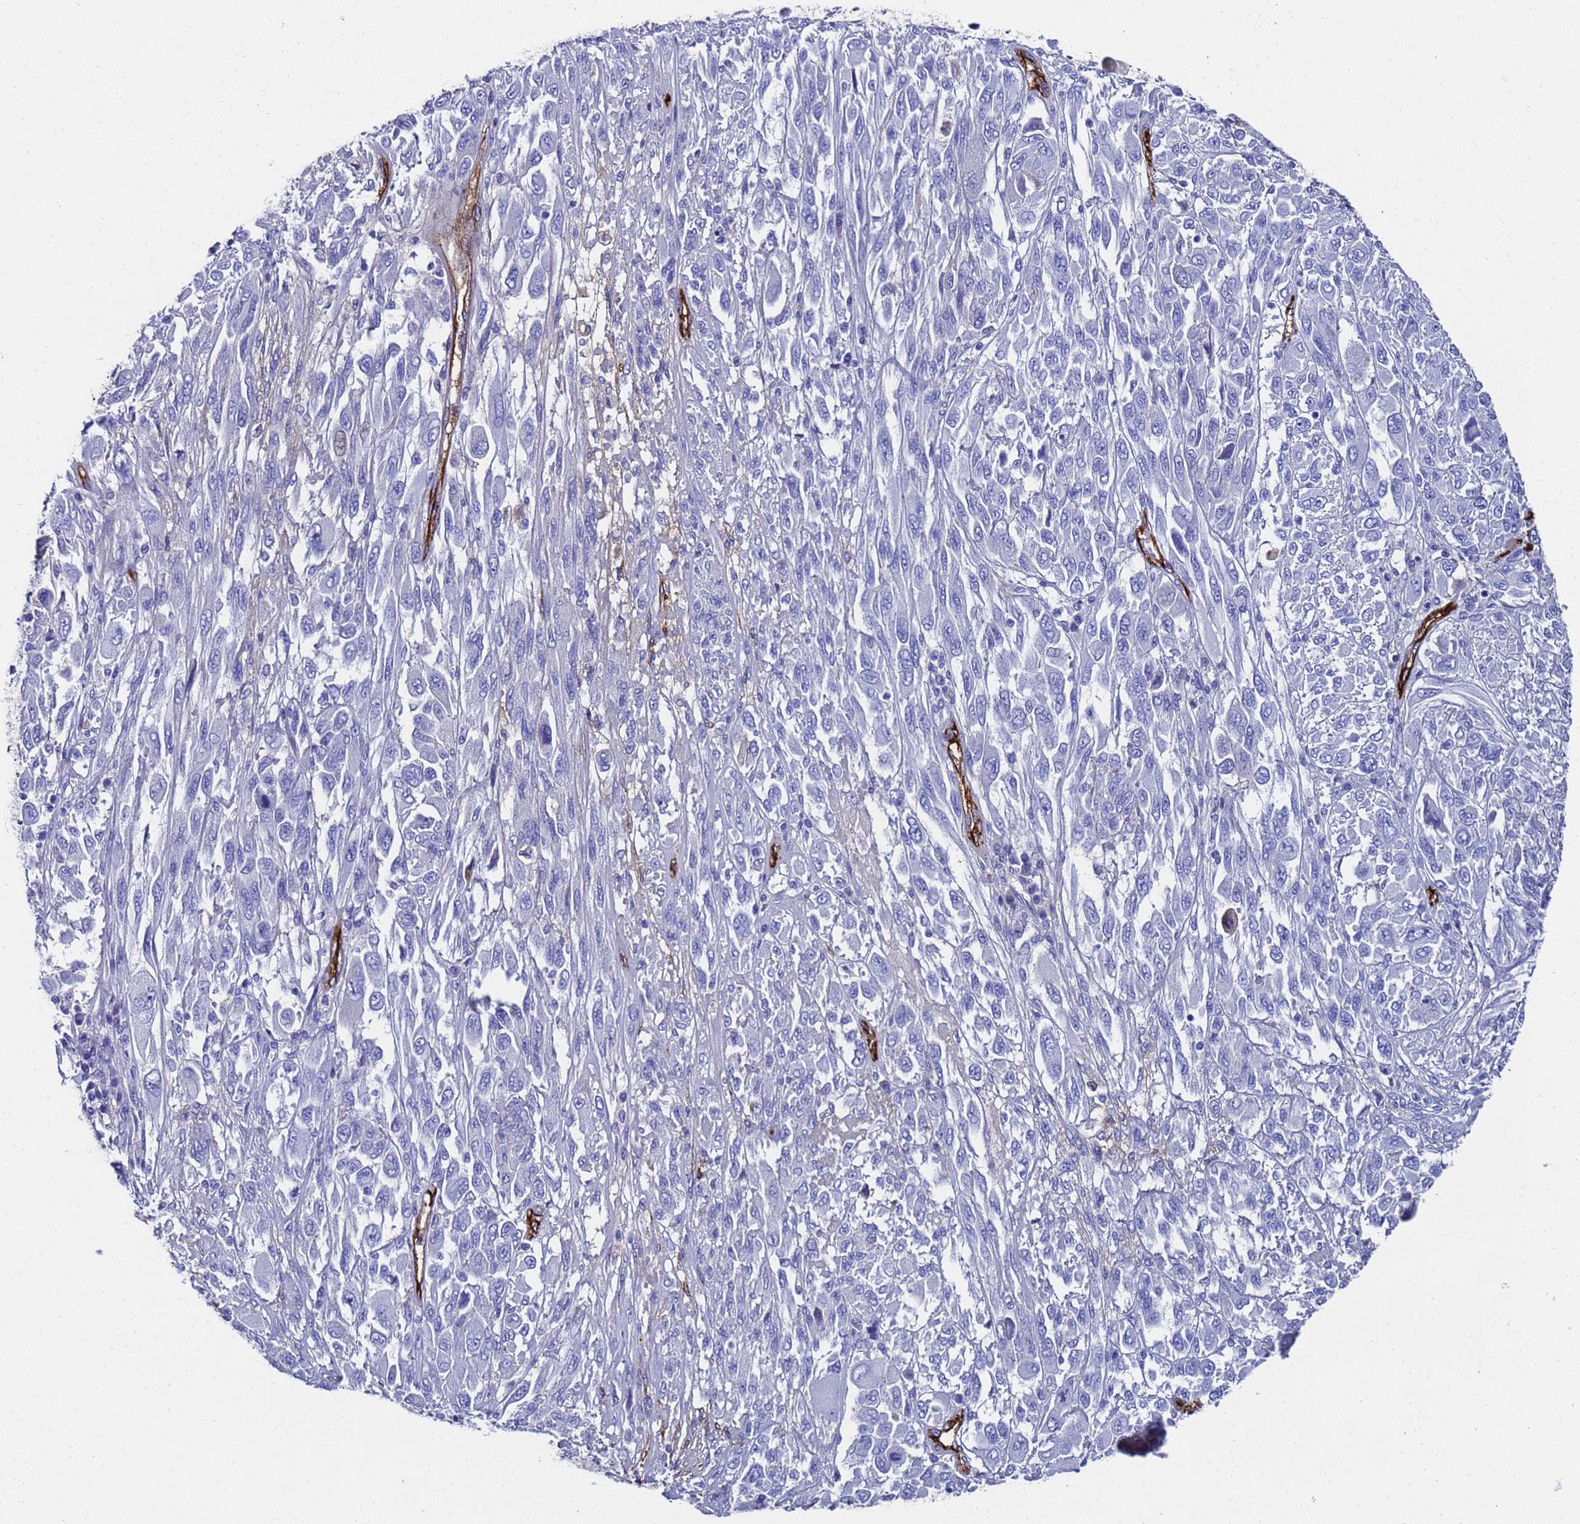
{"staining": {"intensity": "negative", "quantity": "none", "location": "none"}, "tissue": "melanoma", "cell_type": "Tumor cells", "image_type": "cancer", "snomed": [{"axis": "morphology", "description": "Malignant melanoma, NOS"}, {"axis": "topography", "description": "Skin"}], "caption": "This is an immunohistochemistry (IHC) image of melanoma. There is no positivity in tumor cells.", "gene": "ADIPOQ", "patient": {"sex": "female", "age": 91}}